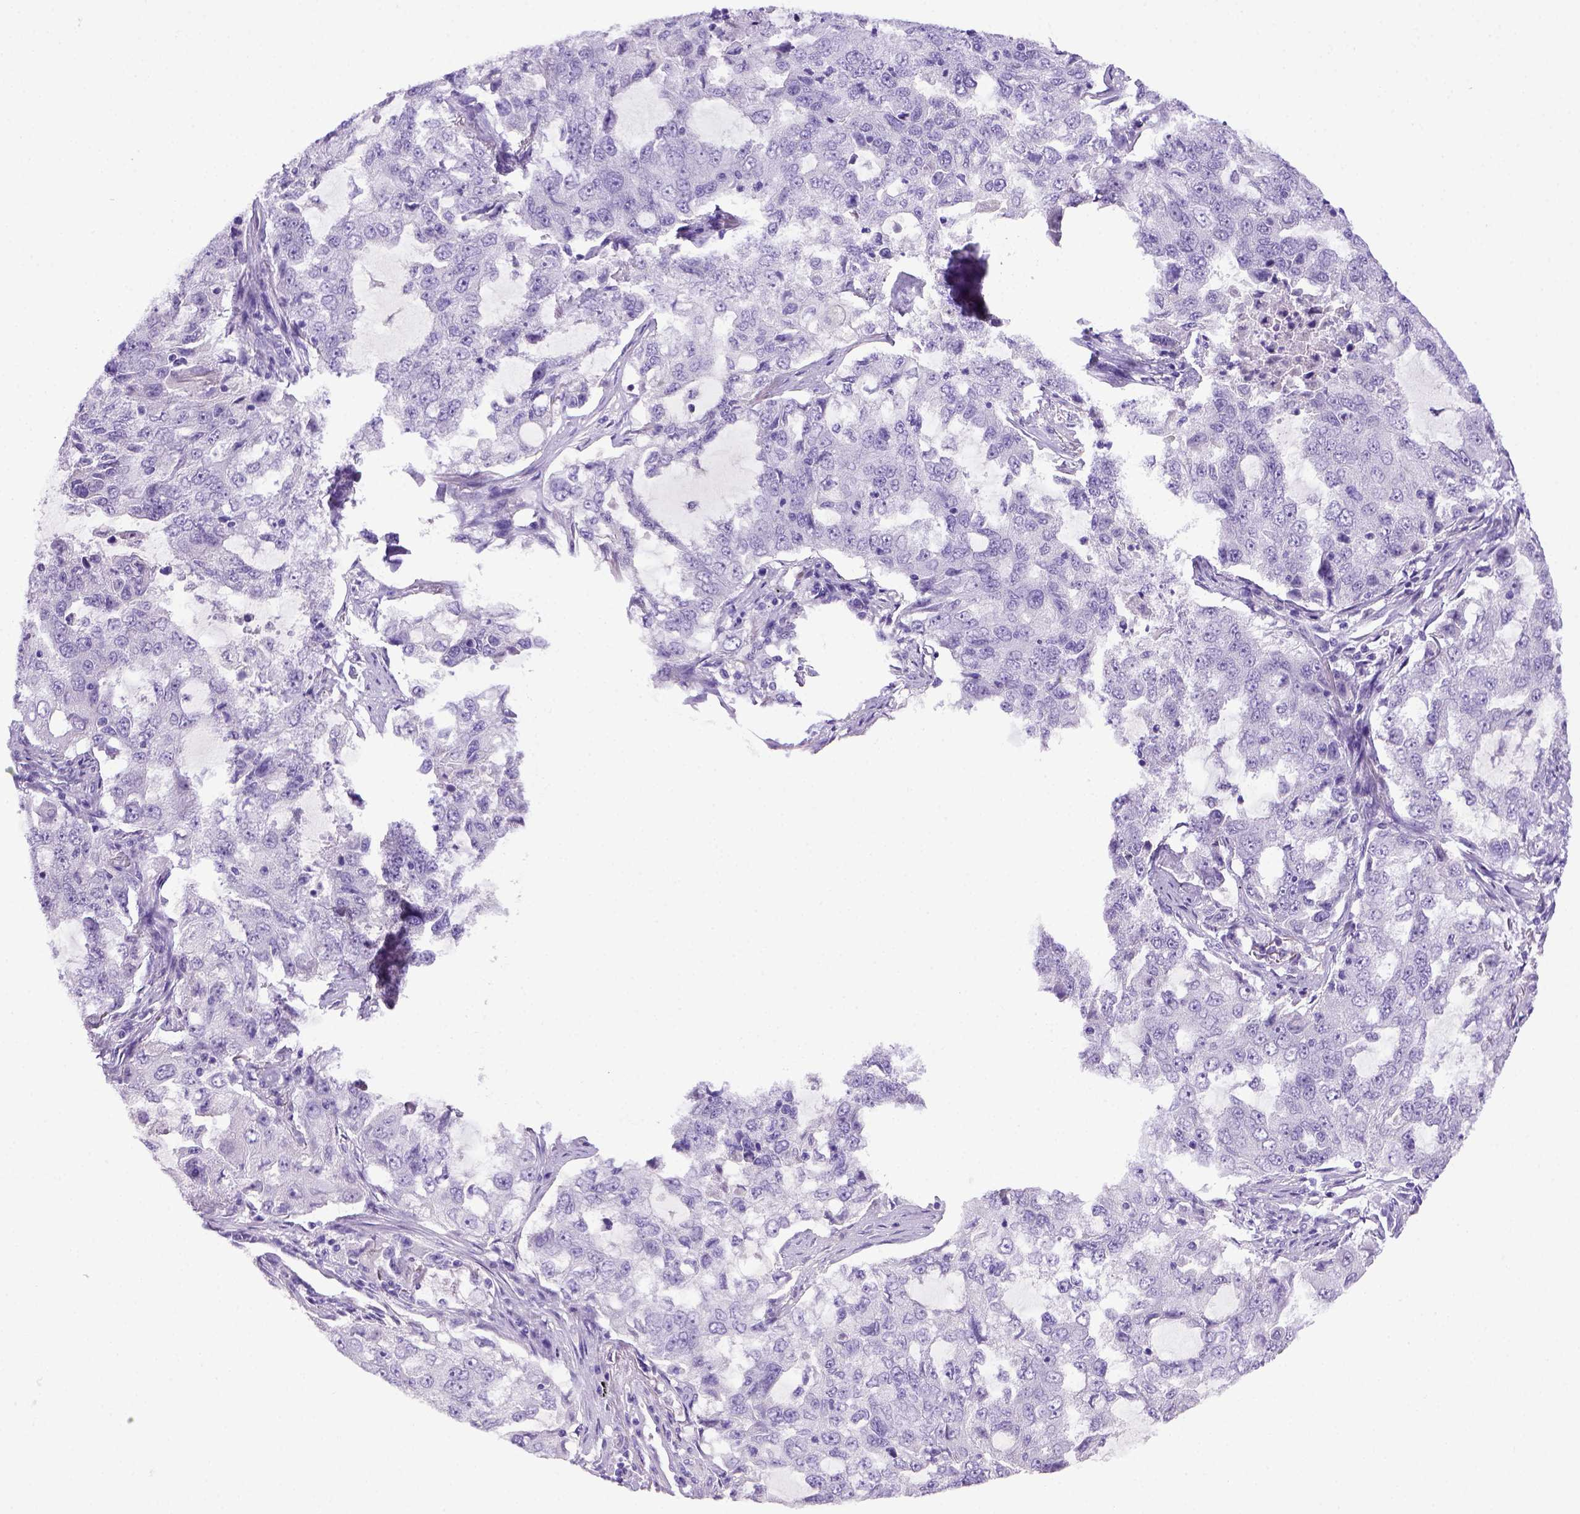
{"staining": {"intensity": "negative", "quantity": "none", "location": "none"}, "tissue": "lung cancer", "cell_type": "Tumor cells", "image_type": "cancer", "snomed": [{"axis": "morphology", "description": "Adenocarcinoma, NOS"}, {"axis": "topography", "description": "Lung"}], "caption": "DAB (3,3'-diaminobenzidine) immunohistochemical staining of lung adenocarcinoma reveals no significant positivity in tumor cells.", "gene": "ITIH4", "patient": {"sex": "female", "age": 61}}